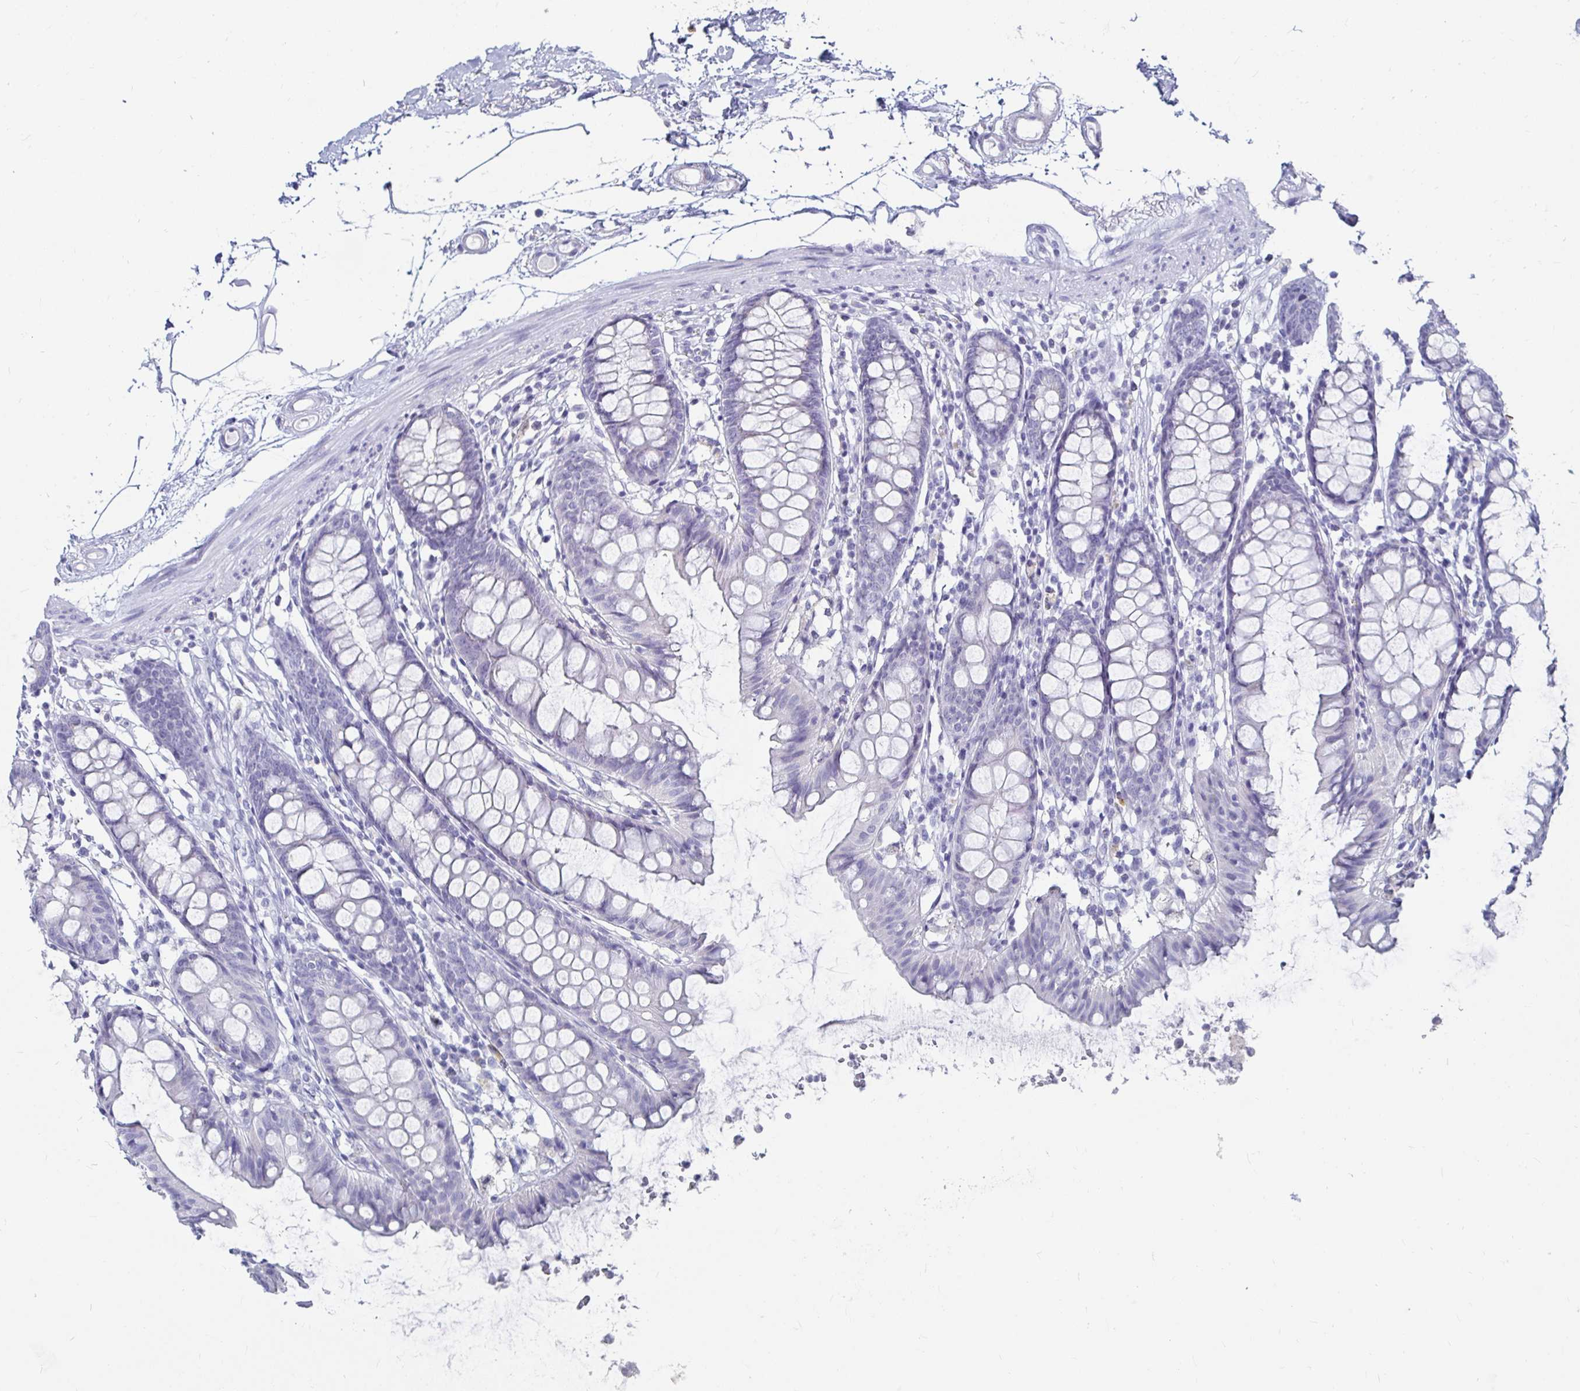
{"staining": {"intensity": "negative", "quantity": "none", "location": "none"}, "tissue": "colon", "cell_type": "Endothelial cells", "image_type": "normal", "snomed": [{"axis": "morphology", "description": "Normal tissue, NOS"}, {"axis": "topography", "description": "Colon"}], "caption": "High magnification brightfield microscopy of benign colon stained with DAB (3,3'-diaminobenzidine) (brown) and counterstained with hematoxylin (blue): endothelial cells show no significant positivity. The staining is performed using DAB brown chromogen with nuclei counter-stained in using hematoxylin.", "gene": "CA9", "patient": {"sex": "female", "age": 84}}